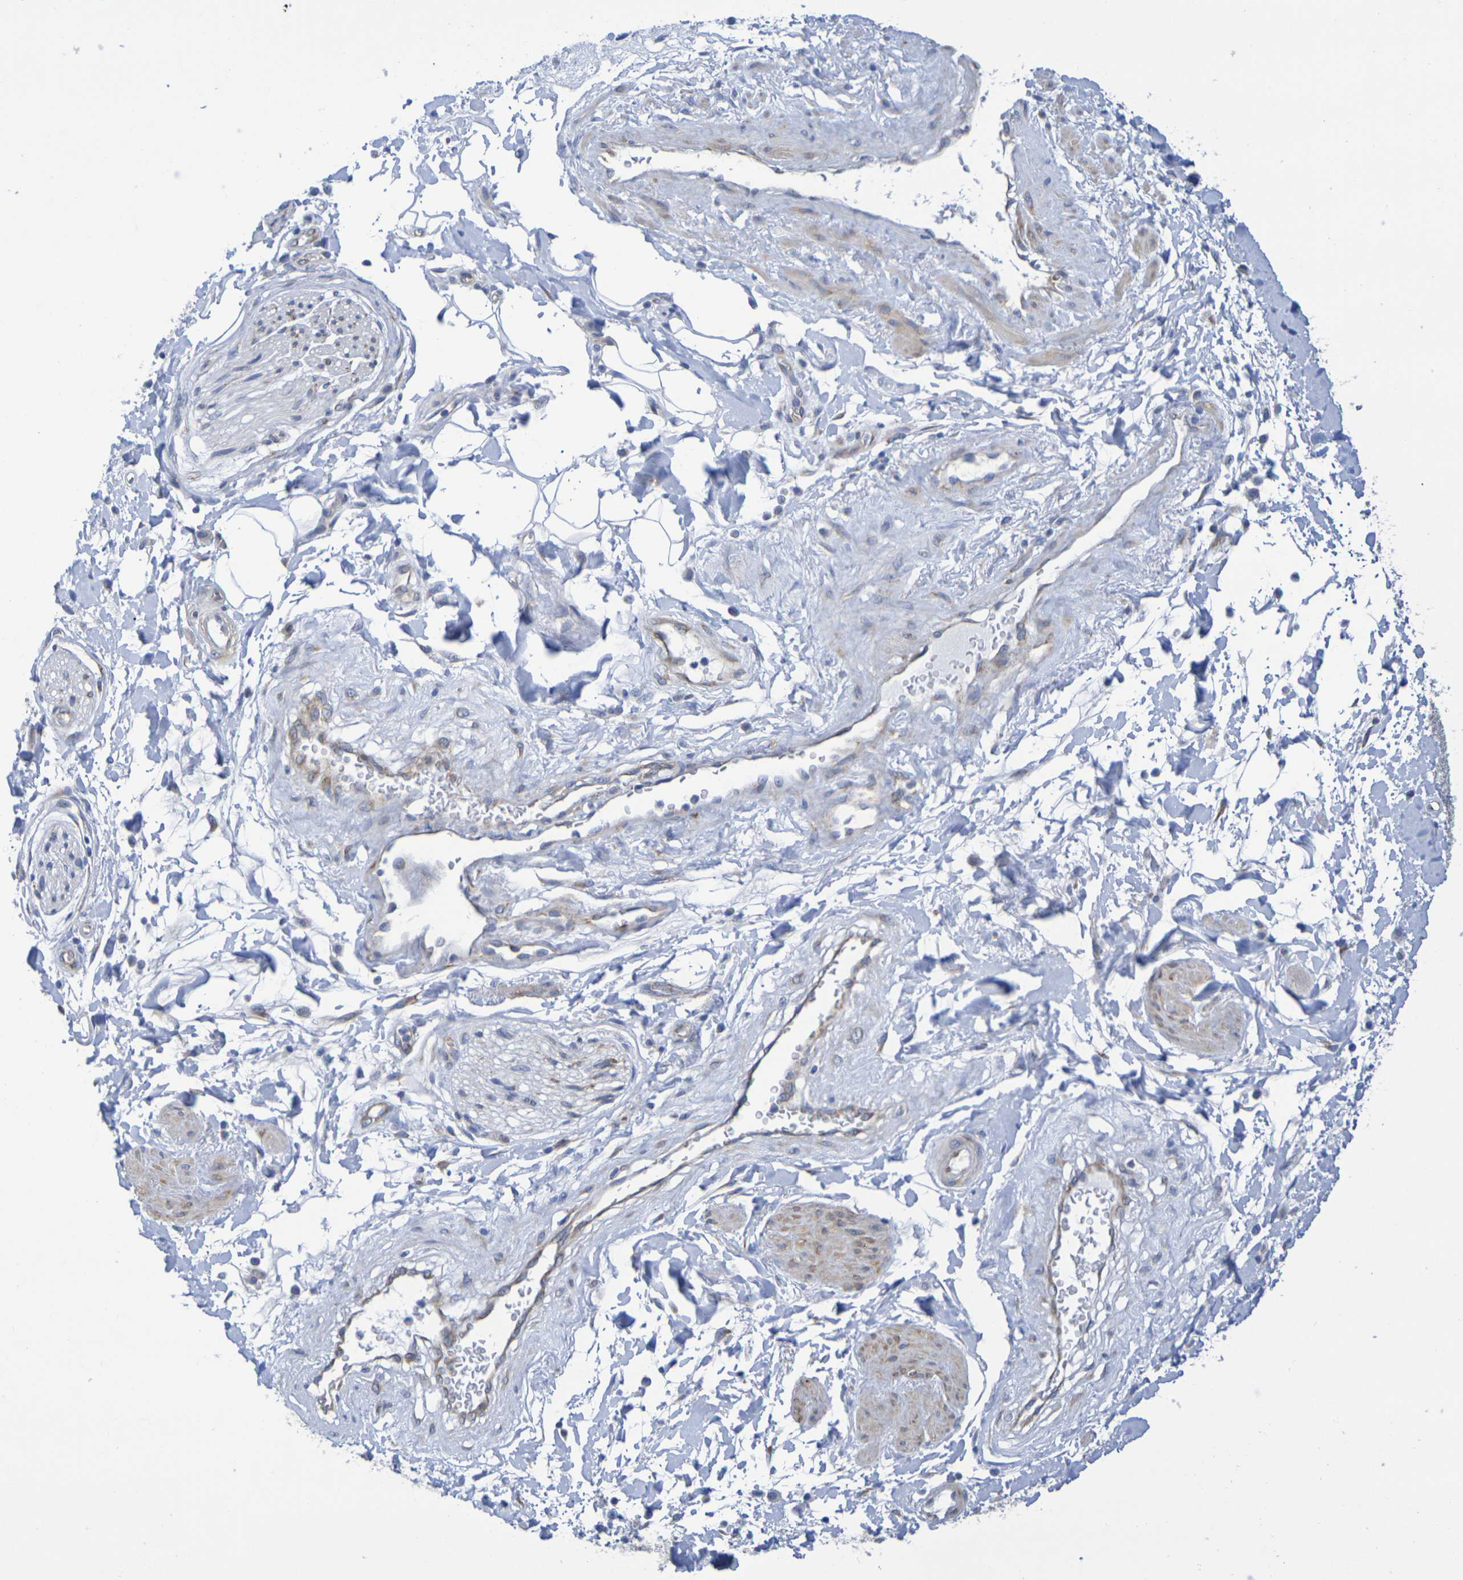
{"staining": {"intensity": "negative", "quantity": "none", "location": "none"}, "tissue": "adipose tissue", "cell_type": "Adipocytes", "image_type": "normal", "snomed": [{"axis": "morphology", "description": "Normal tissue, NOS"}, {"axis": "topography", "description": "Soft tissue"}, {"axis": "topography", "description": "Peripheral nerve tissue"}], "caption": "This is an immunohistochemistry micrograph of unremarkable adipose tissue. There is no staining in adipocytes.", "gene": "TMCC3", "patient": {"sex": "female", "age": 71}}